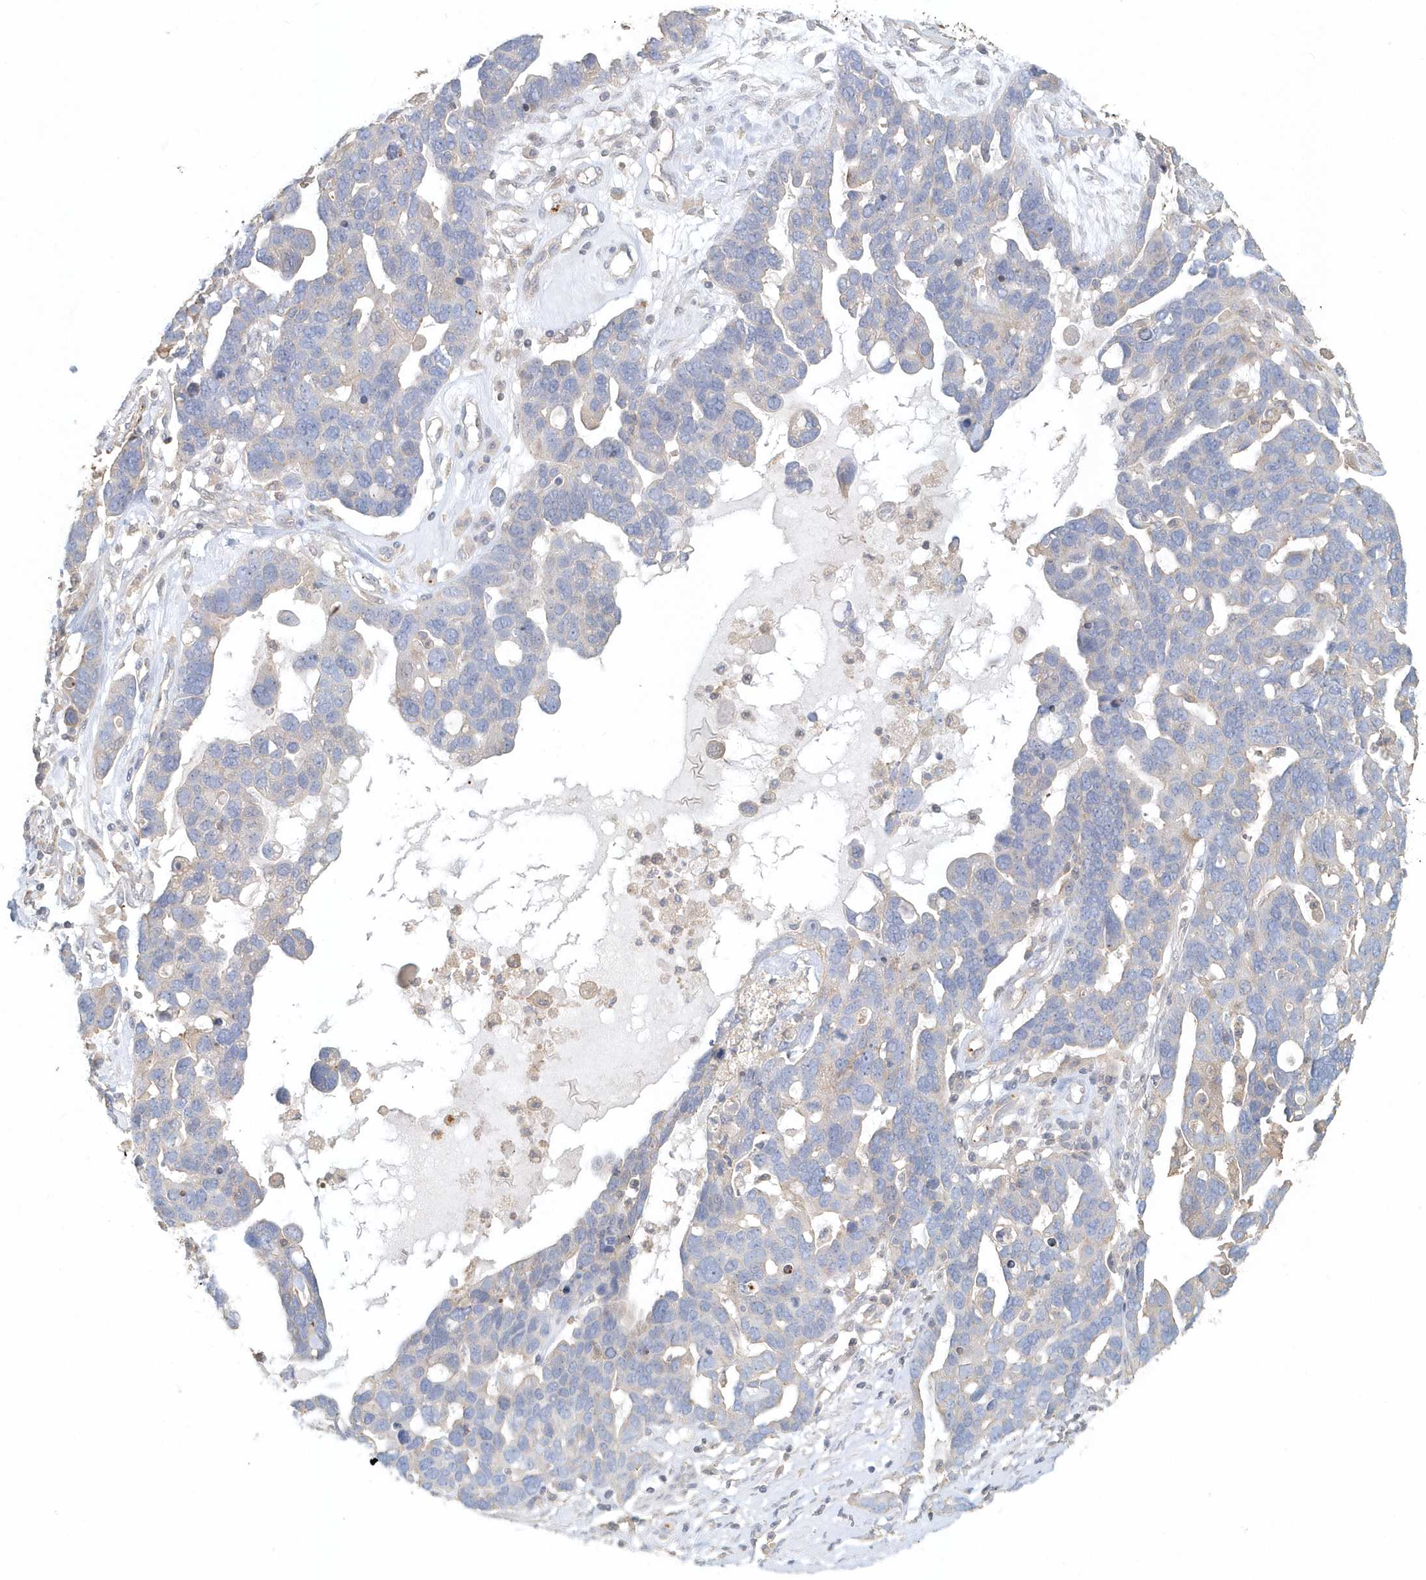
{"staining": {"intensity": "negative", "quantity": "none", "location": "none"}, "tissue": "ovarian cancer", "cell_type": "Tumor cells", "image_type": "cancer", "snomed": [{"axis": "morphology", "description": "Cystadenocarcinoma, serous, NOS"}, {"axis": "topography", "description": "Ovary"}], "caption": "A high-resolution histopathology image shows immunohistochemistry staining of ovarian serous cystadenocarcinoma, which exhibits no significant expression in tumor cells.", "gene": "MMRN1", "patient": {"sex": "female", "age": 54}}